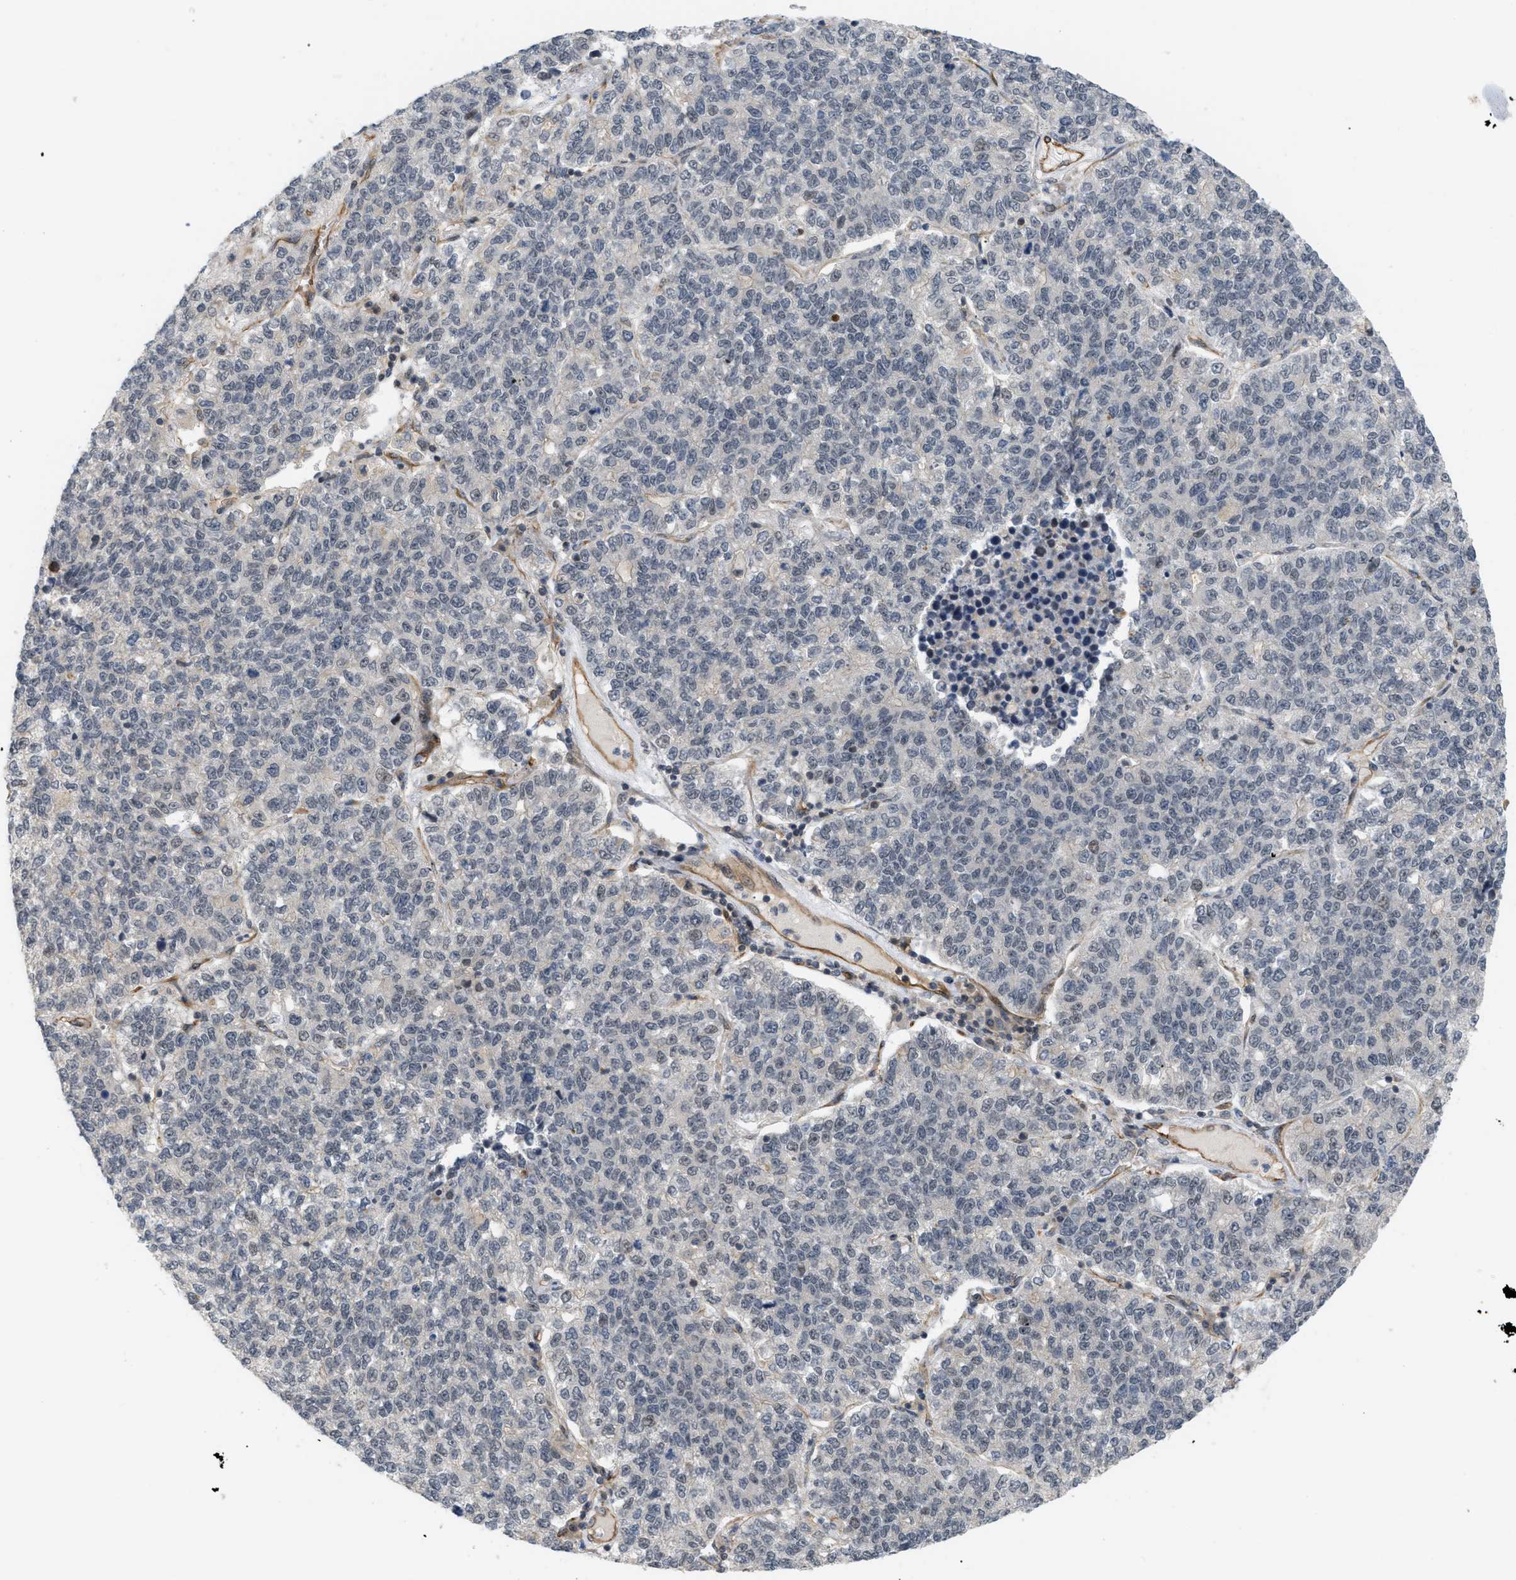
{"staining": {"intensity": "negative", "quantity": "none", "location": "none"}, "tissue": "lung cancer", "cell_type": "Tumor cells", "image_type": "cancer", "snomed": [{"axis": "morphology", "description": "Adenocarcinoma, NOS"}, {"axis": "topography", "description": "Lung"}], "caption": "Tumor cells are negative for brown protein staining in adenocarcinoma (lung).", "gene": "PALMD", "patient": {"sex": "male", "age": 49}}